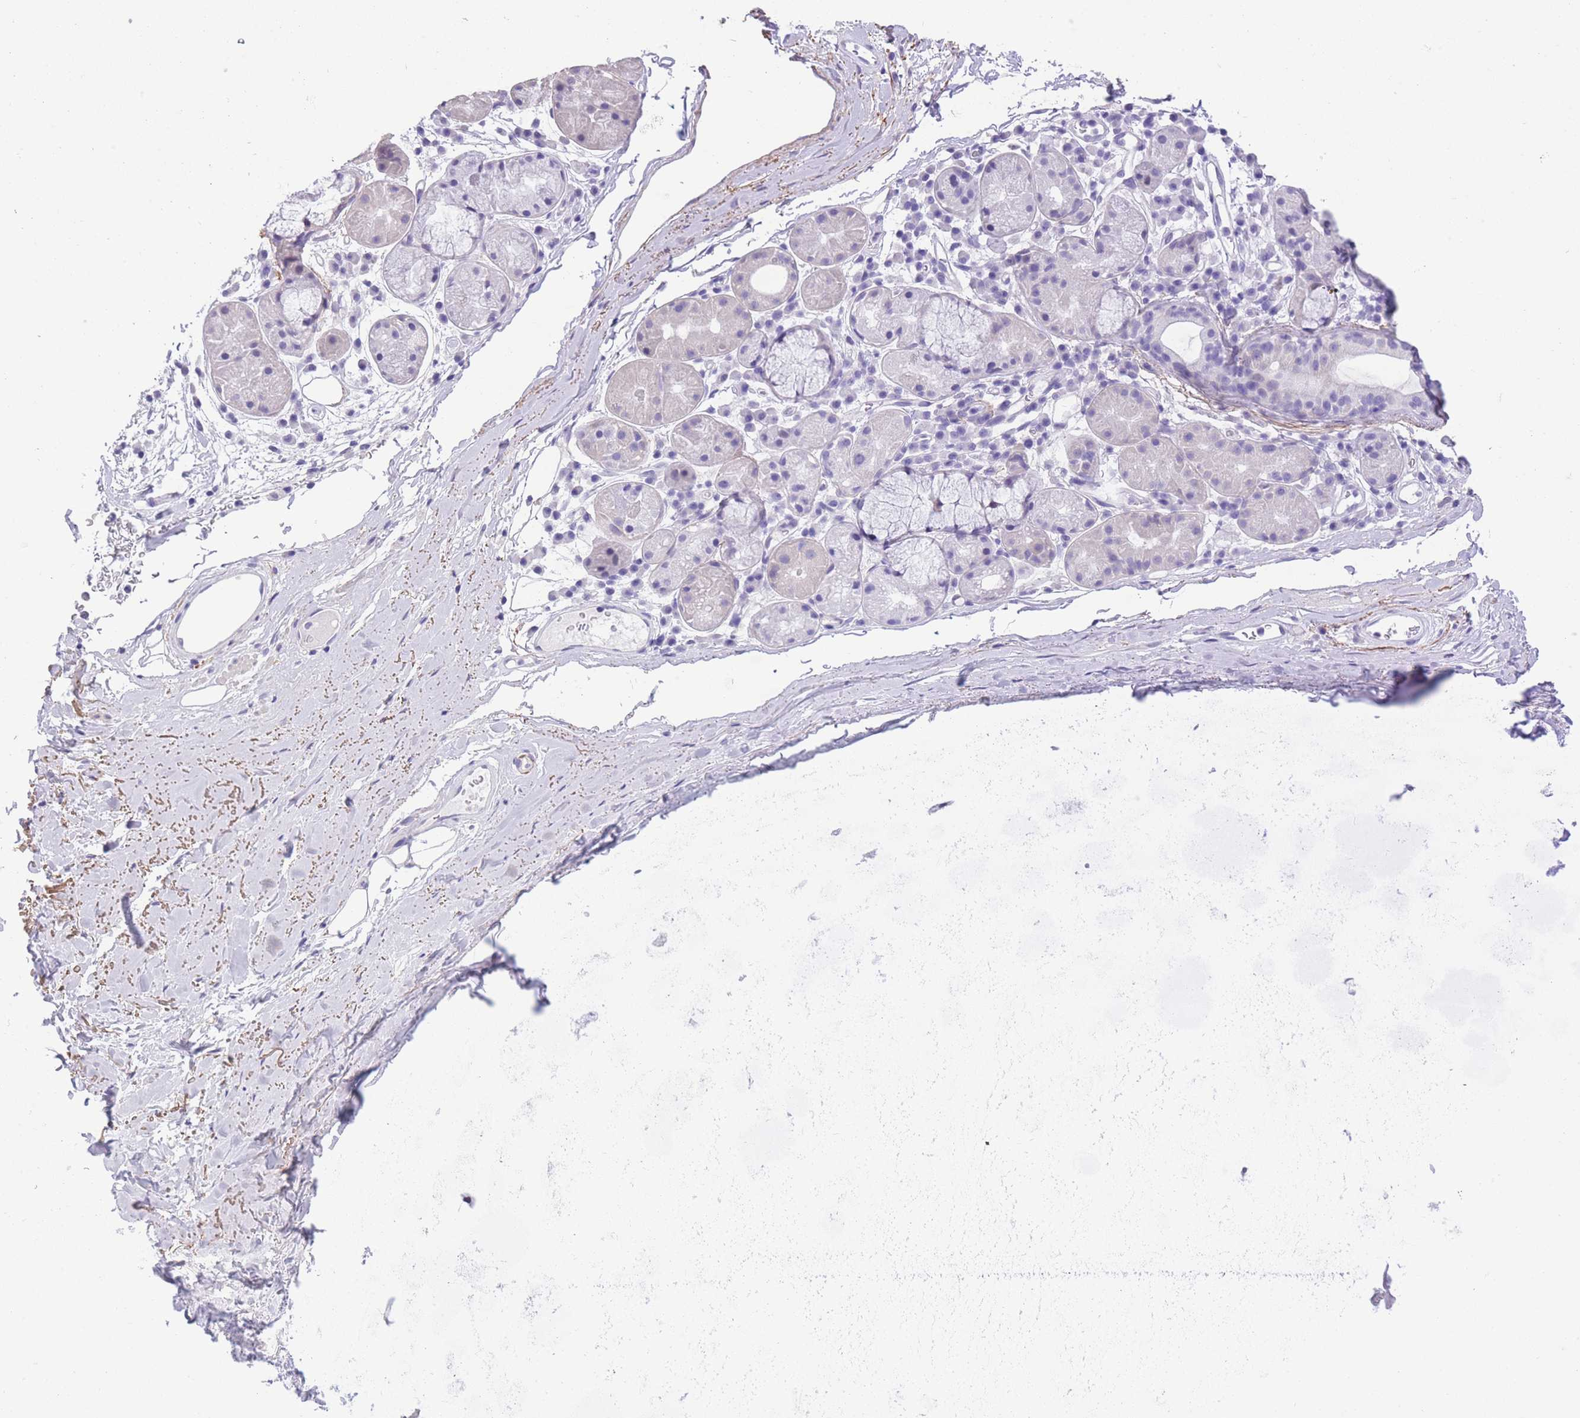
{"staining": {"intensity": "negative", "quantity": "none", "location": "none"}, "tissue": "adipose tissue", "cell_type": "Adipocytes", "image_type": "normal", "snomed": [{"axis": "morphology", "description": "Normal tissue, NOS"}, {"axis": "topography", "description": "Cartilage tissue"}], "caption": "DAB immunohistochemical staining of unremarkable human adipose tissue exhibits no significant positivity in adipocytes. Brightfield microscopy of immunohistochemistry (IHC) stained with DAB (3,3'-diaminobenzidine) (brown) and hematoxylin (blue), captured at high magnification.", "gene": "RAI2", "patient": {"sex": "male", "age": 80}}